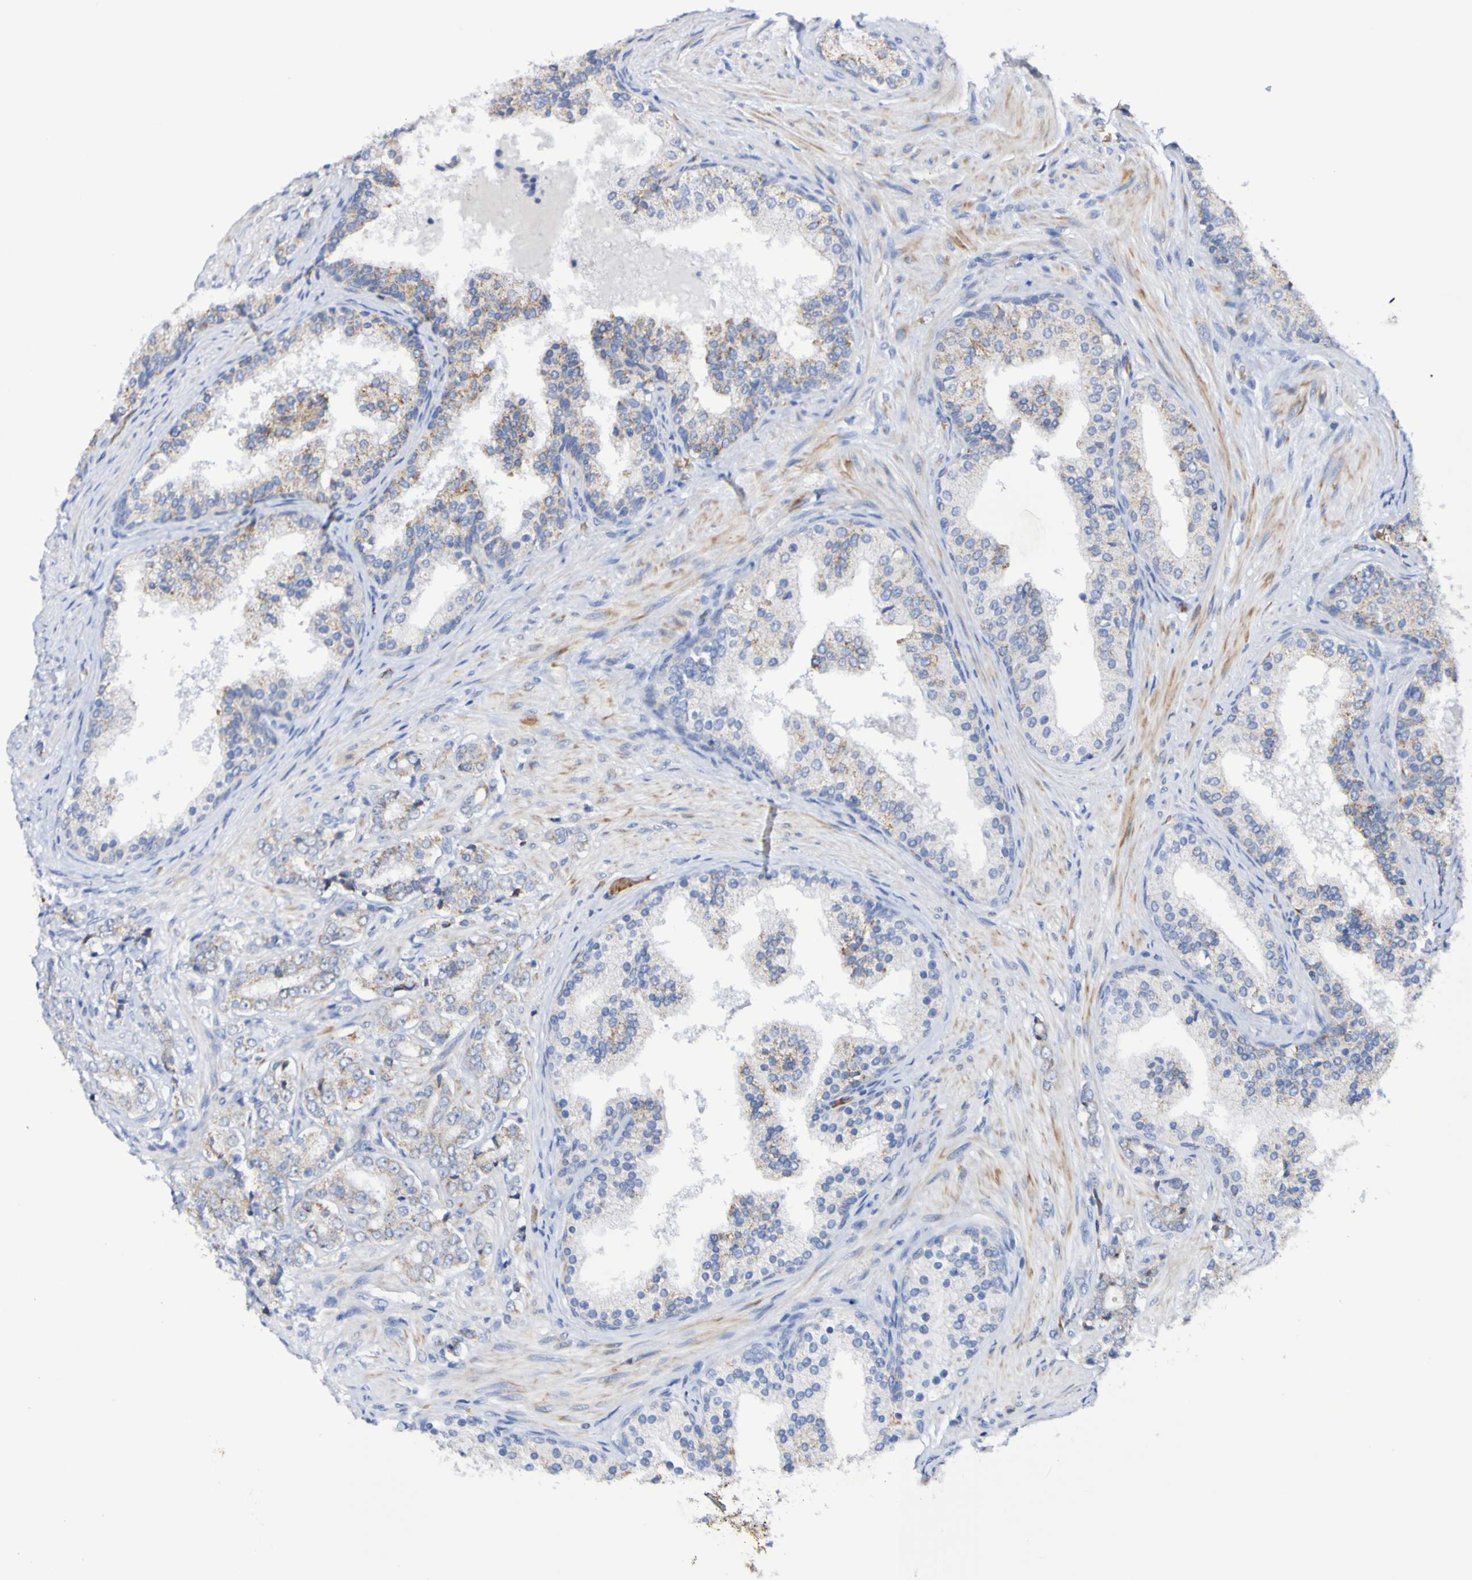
{"staining": {"intensity": "weak", "quantity": "<25%", "location": "cytoplasmic/membranous"}, "tissue": "prostate cancer", "cell_type": "Tumor cells", "image_type": "cancer", "snomed": [{"axis": "morphology", "description": "Adenocarcinoma, Low grade"}, {"axis": "topography", "description": "Prostate"}], "caption": "IHC micrograph of neoplastic tissue: human adenocarcinoma (low-grade) (prostate) stained with DAB demonstrates no significant protein positivity in tumor cells.", "gene": "WNT4", "patient": {"sex": "male", "age": 60}}